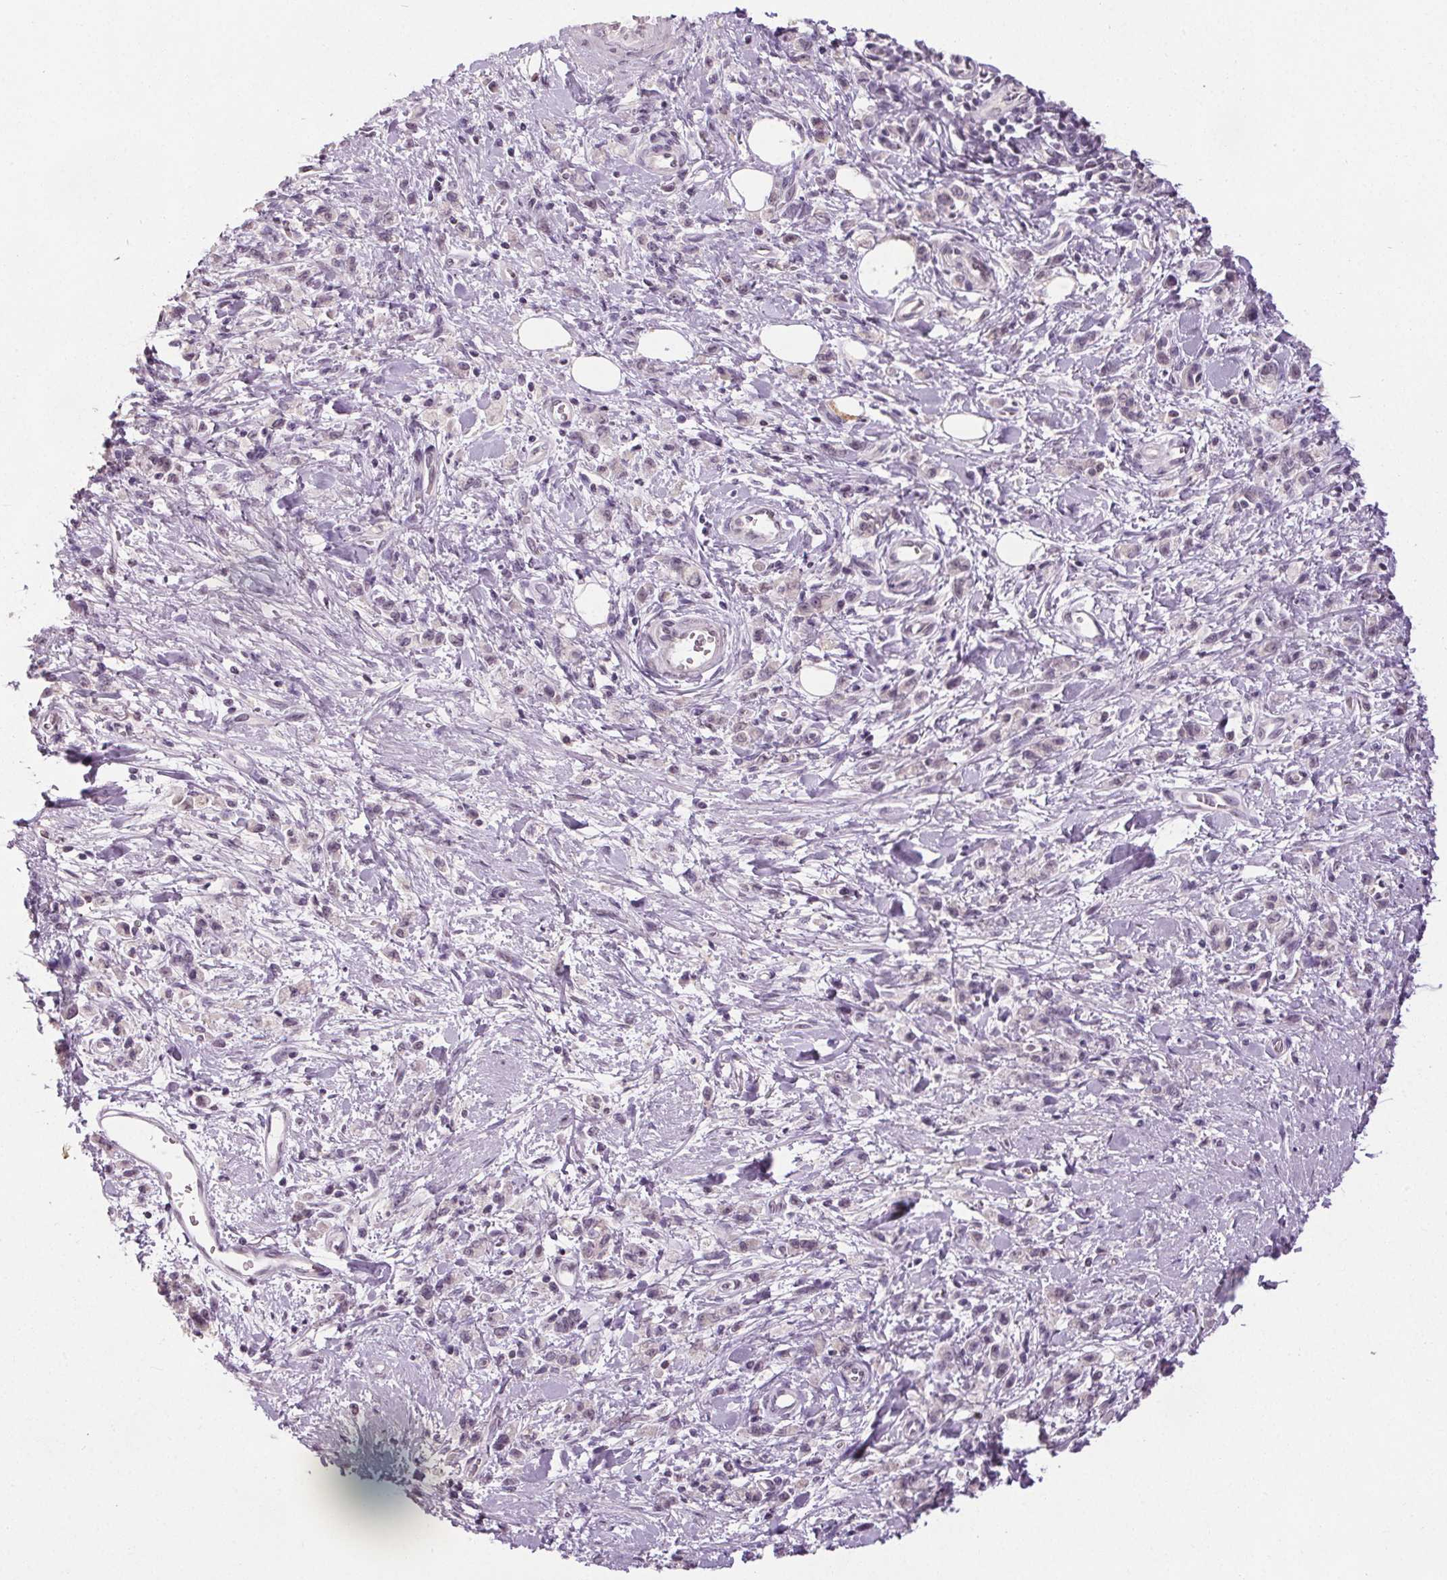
{"staining": {"intensity": "negative", "quantity": "none", "location": "none"}, "tissue": "stomach cancer", "cell_type": "Tumor cells", "image_type": "cancer", "snomed": [{"axis": "morphology", "description": "Adenocarcinoma, NOS"}, {"axis": "topography", "description": "Stomach"}], "caption": "Immunohistochemistry (IHC) of human stomach adenocarcinoma demonstrates no expression in tumor cells.", "gene": "SLC2A9", "patient": {"sex": "male", "age": 77}}